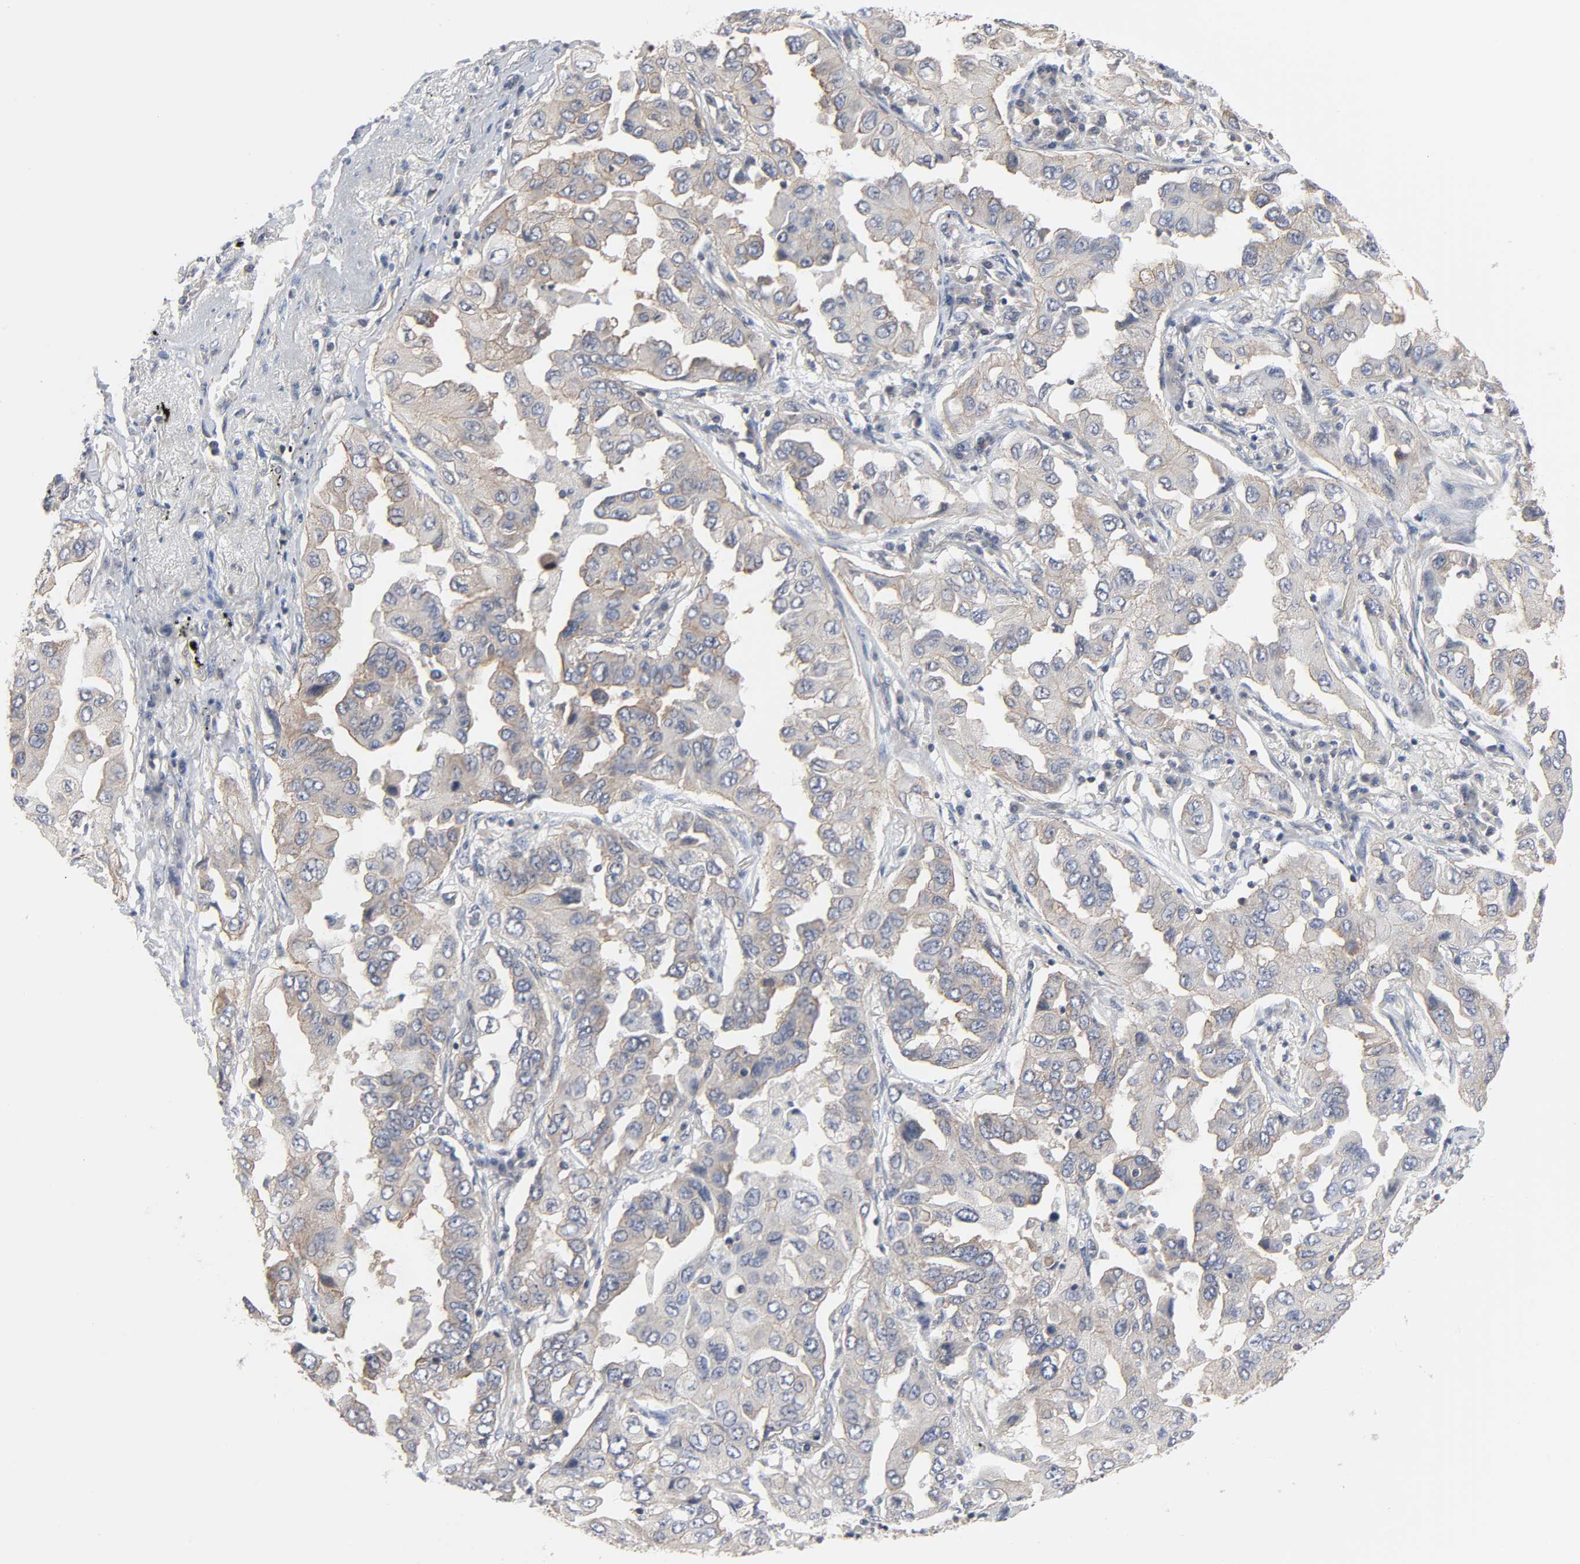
{"staining": {"intensity": "weak", "quantity": ">75%", "location": "cytoplasmic/membranous"}, "tissue": "lung cancer", "cell_type": "Tumor cells", "image_type": "cancer", "snomed": [{"axis": "morphology", "description": "Adenocarcinoma, NOS"}, {"axis": "topography", "description": "Lung"}], "caption": "Brown immunohistochemical staining in lung cancer shows weak cytoplasmic/membranous positivity in about >75% of tumor cells.", "gene": "DDX10", "patient": {"sex": "female", "age": 65}}